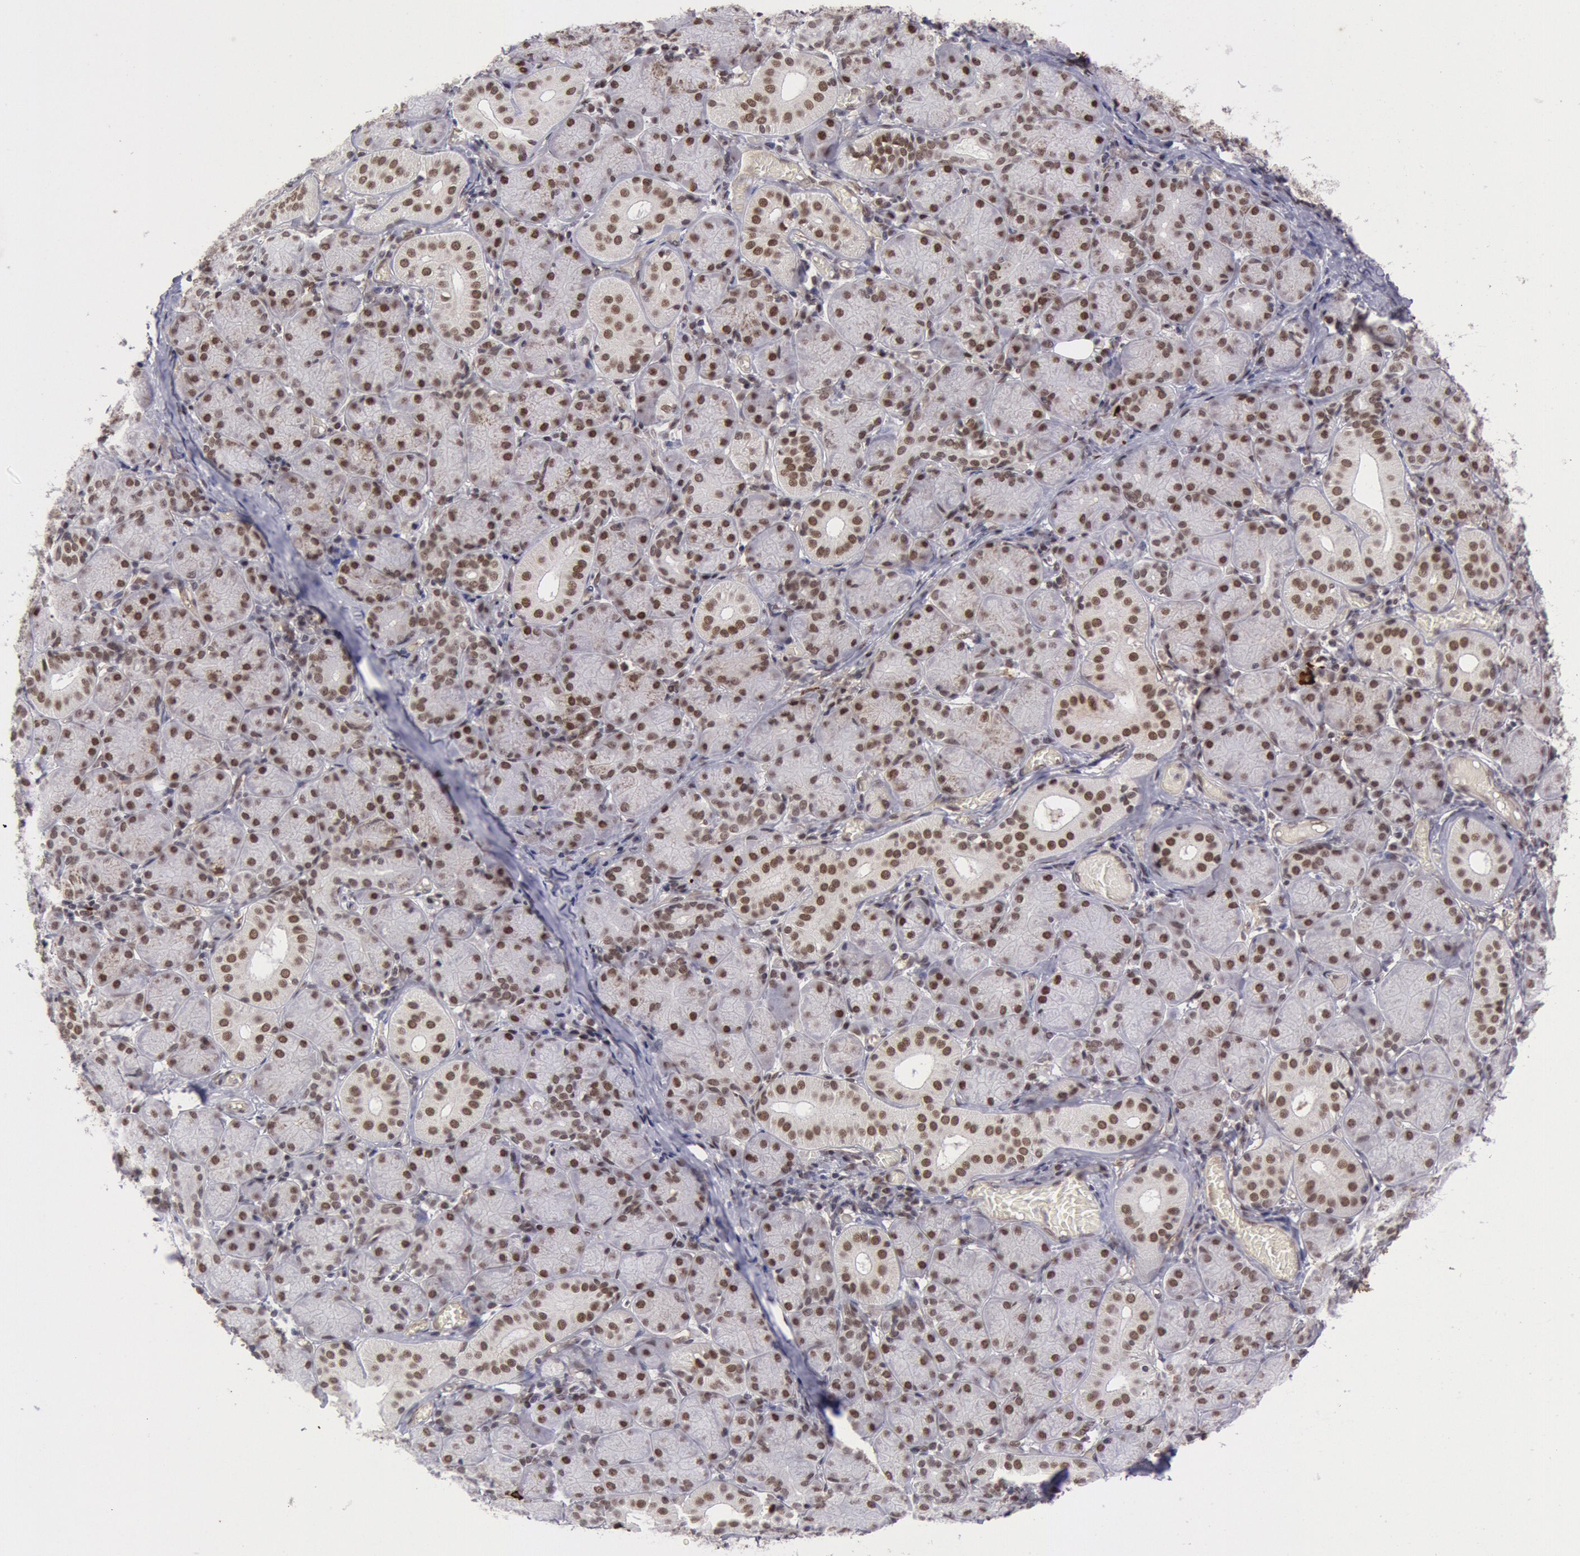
{"staining": {"intensity": "moderate", "quantity": ">75%", "location": "nuclear"}, "tissue": "salivary gland", "cell_type": "Glandular cells", "image_type": "normal", "snomed": [{"axis": "morphology", "description": "Normal tissue, NOS"}, {"axis": "topography", "description": "Salivary gland"}], "caption": "Benign salivary gland demonstrates moderate nuclear positivity in about >75% of glandular cells.", "gene": "CDKN2B", "patient": {"sex": "female", "age": 24}}